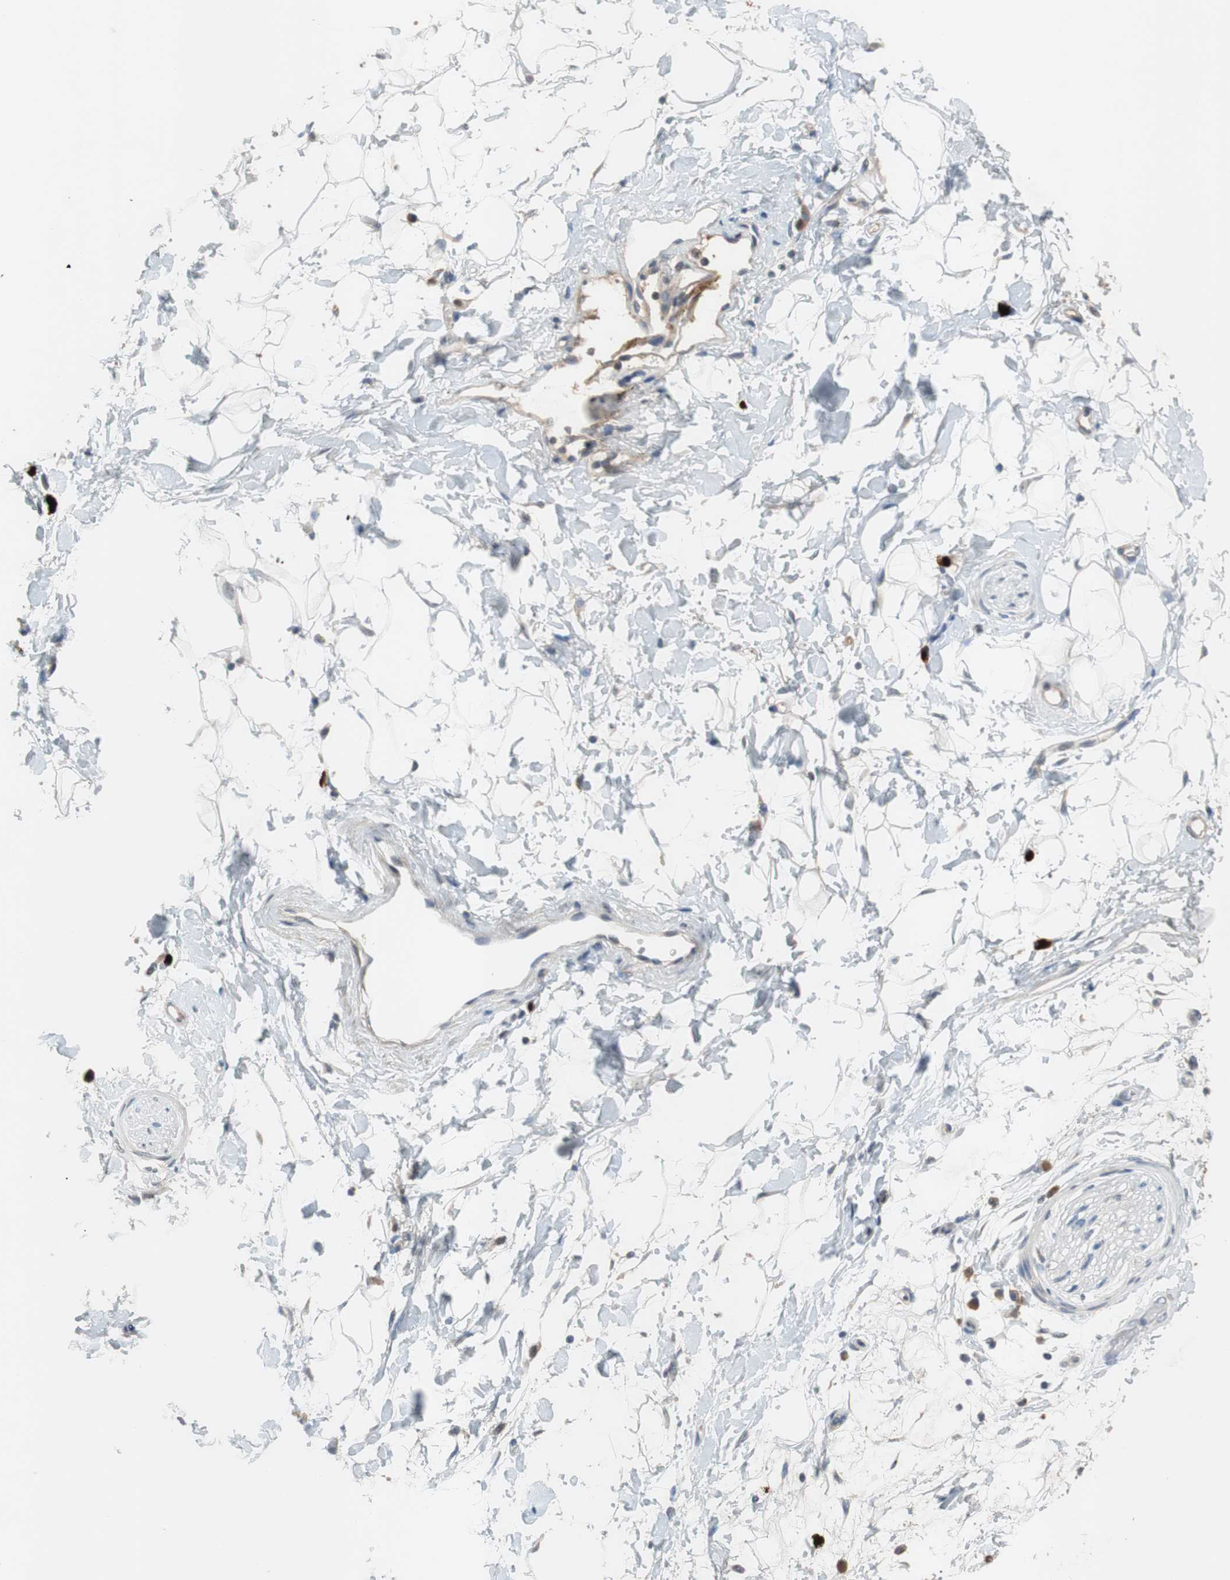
{"staining": {"intensity": "weak", "quantity": "25%-75%", "location": "cytoplasmic/membranous"}, "tissue": "adipose tissue", "cell_type": "Adipocytes", "image_type": "normal", "snomed": [{"axis": "morphology", "description": "Normal tissue, NOS"}, {"axis": "topography", "description": "Soft tissue"}], "caption": "Immunohistochemical staining of normal adipose tissue shows 25%-75% levels of weak cytoplasmic/membranous protein staining in approximately 25%-75% of adipocytes. (DAB (3,3'-diaminobenzidine) = brown stain, brightfield microscopy at high magnification).", "gene": "COL12A1", "patient": {"sex": "male", "age": 72}}